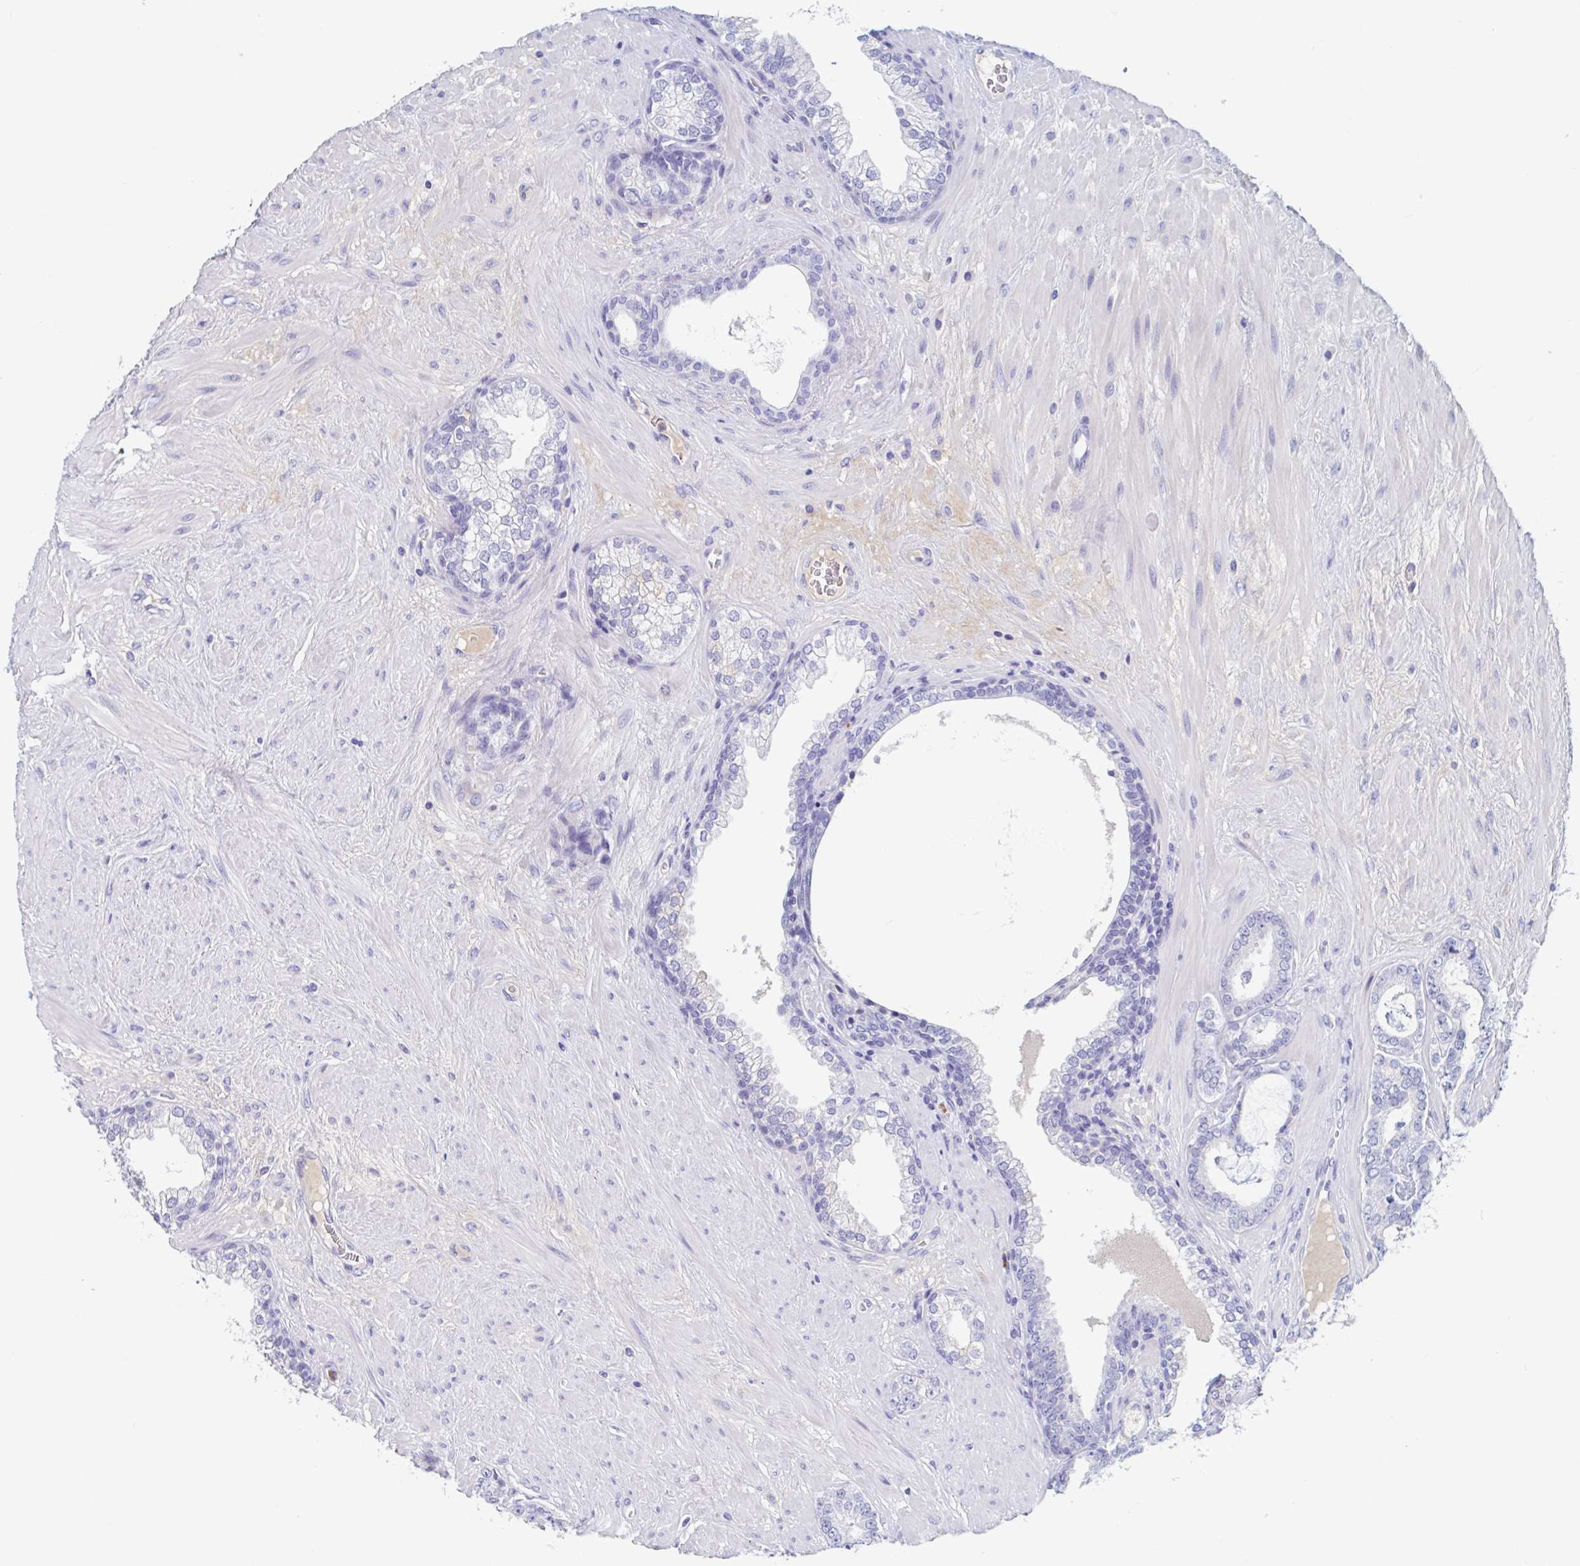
{"staining": {"intensity": "negative", "quantity": "none", "location": "none"}, "tissue": "prostate cancer", "cell_type": "Tumor cells", "image_type": "cancer", "snomed": [{"axis": "morphology", "description": "Adenocarcinoma, High grade"}, {"axis": "topography", "description": "Prostate"}], "caption": "DAB immunohistochemical staining of human high-grade adenocarcinoma (prostate) shows no significant staining in tumor cells. Brightfield microscopy of IHC stained with DAB (brown) and hematoxylin (blue), captured at high magnification.", "gene": "ZNHIT2", "patient": {"sex": "male", "age": 62}}